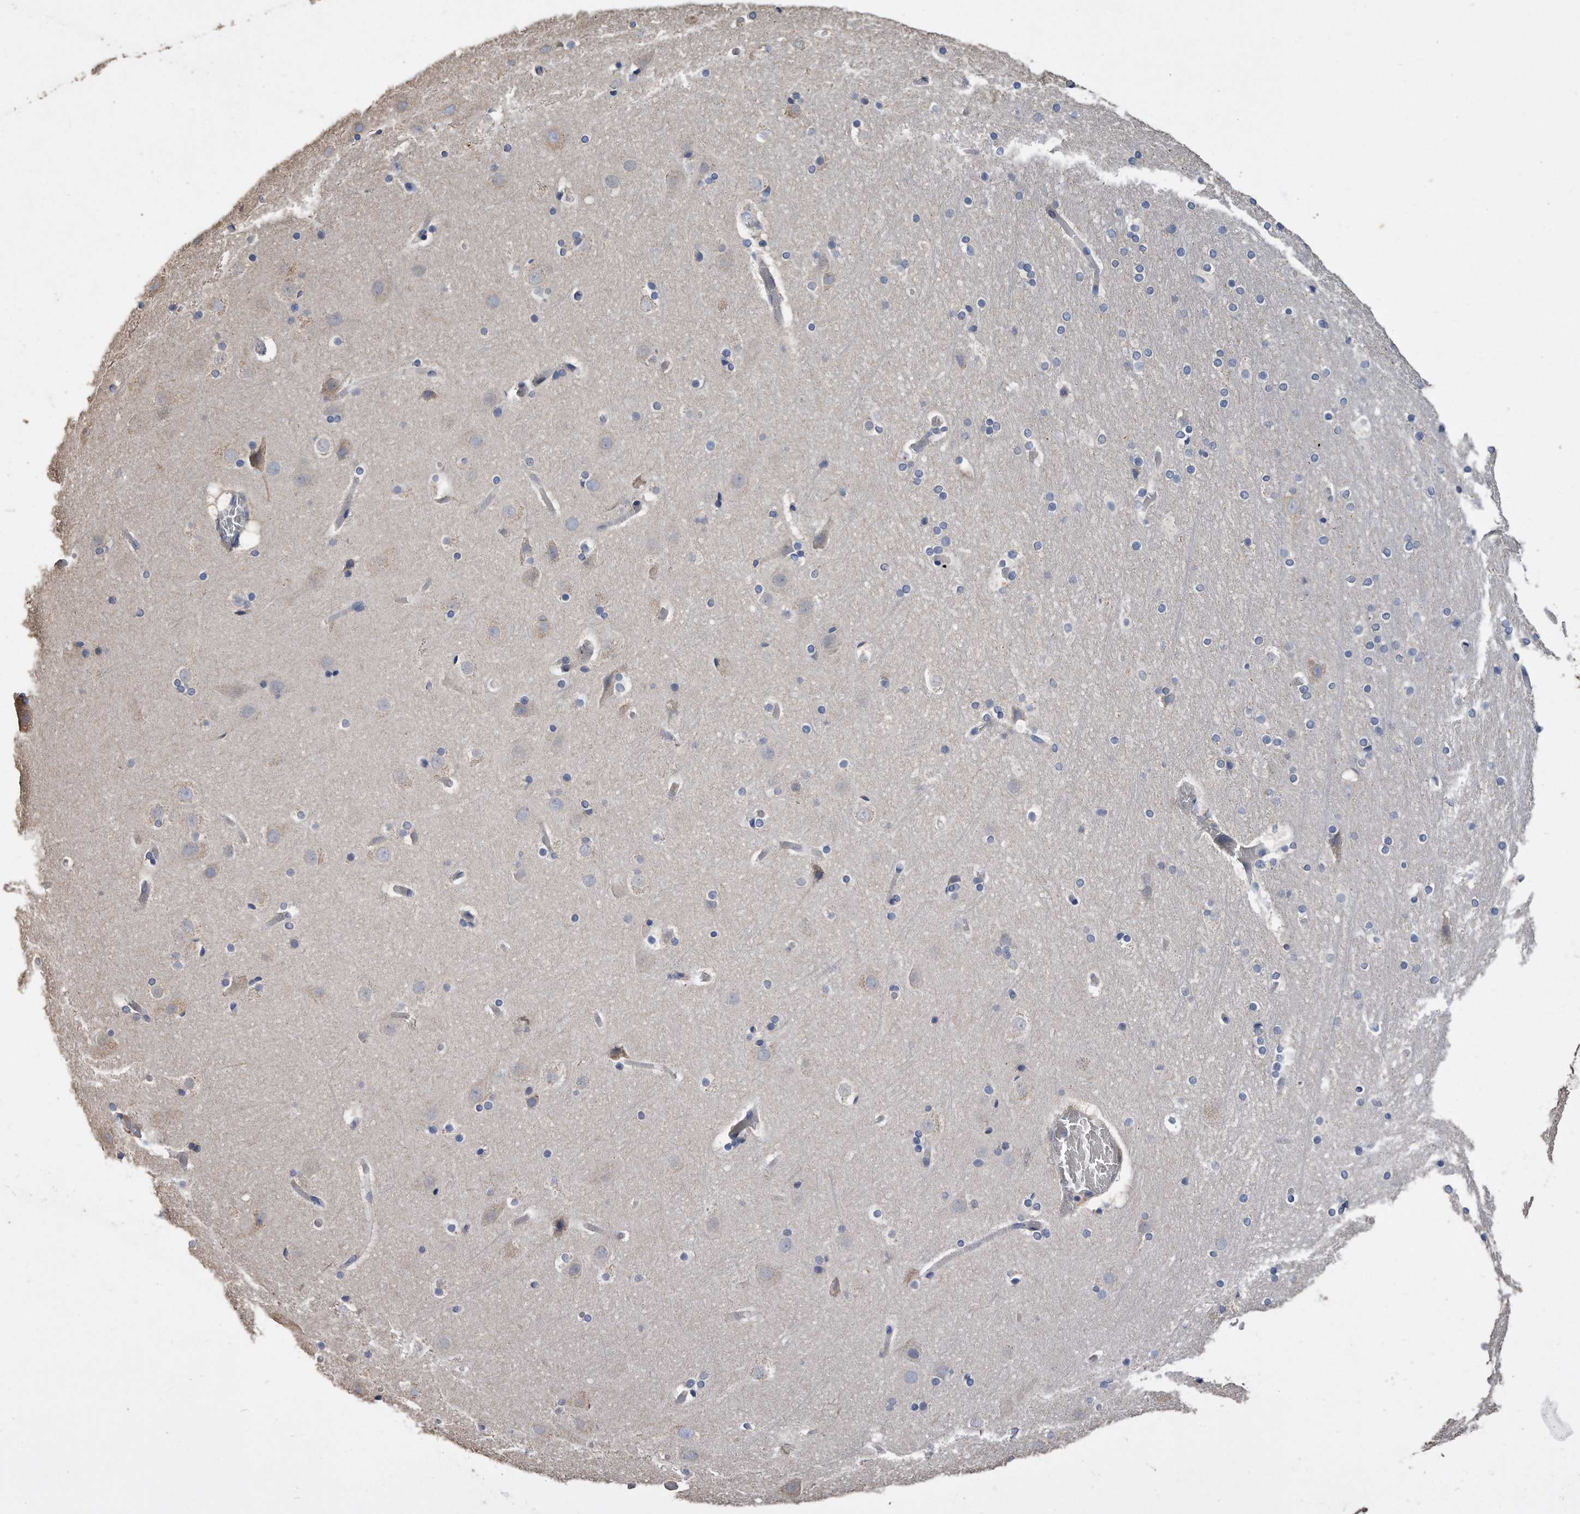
{"staining": {"intensity": "negative", "quantity": "none", "location": "none"}, "tissue": "cerebral cortex", "cell_type": "Endothelial cells", "image_type": "normal", "snomed": [{"axis": "morphology", "description": "Normal tissue, NOS"}, {"axis": "topography", "description": "Cerebral cortex"}], "caption": "This is an immunohistochemistry (IHC) image of normal cerebral cortex. There is no expression in endothelial cells.", "gene": "CDCP1", "patient": {"sex": "male", "age": 57}}